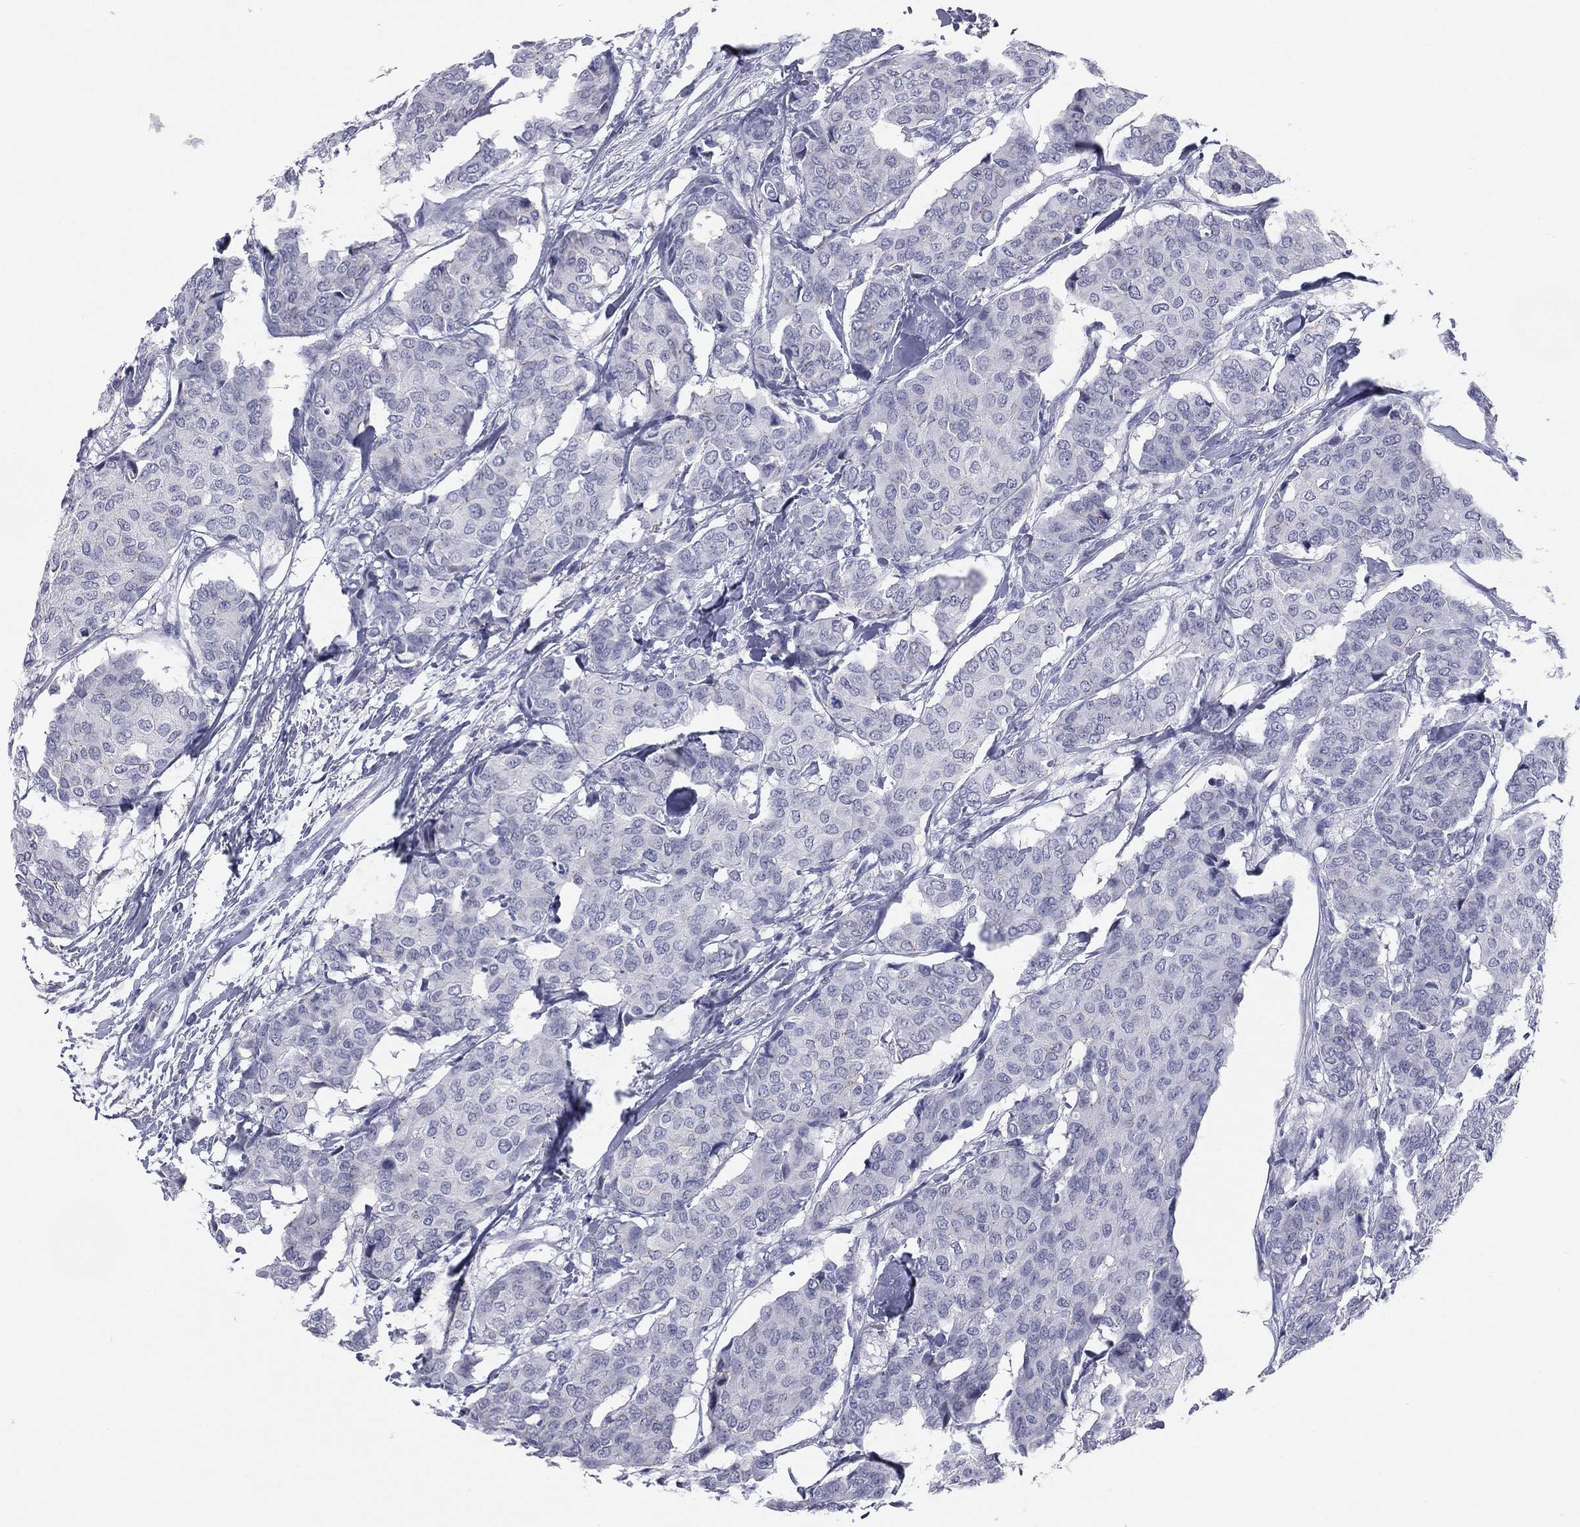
{"staining": {"intensity": "negative", "quantity": "none", "location": "none"}, "tissue": "breast cancer", "cell_type": "Tumor cells", "image_type": "cancer", "snomed": [{"axis": "morphology", "description": "Duct carcinoma"}, {"axis": "topography", "description": "Breast"}], "caption": "IHC of invasive ductal carcinoma (breast) reveals no positivity in tumor cells.", "gene": "HLA-DOA", "patient": {"sex": "female", "age": 75}}